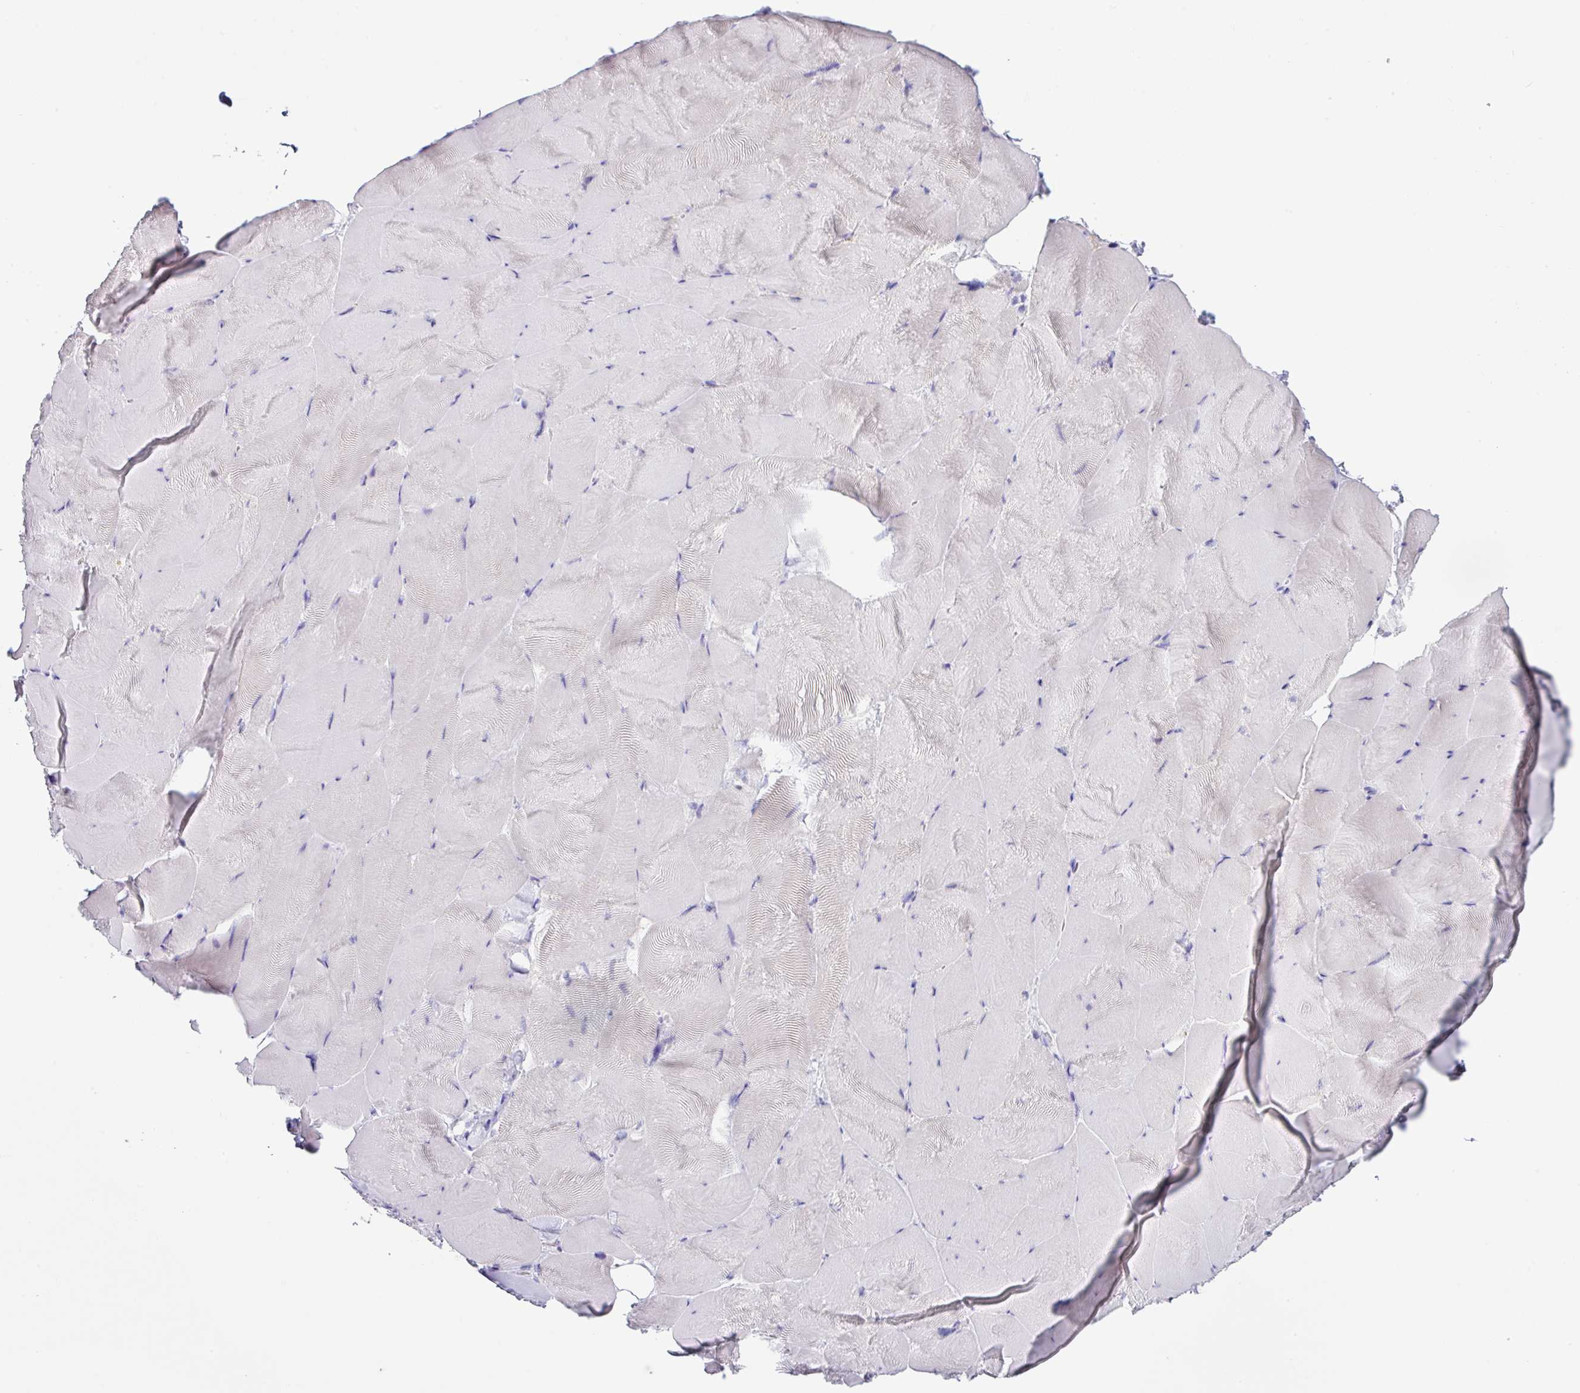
{"staining": {"intensity": "negative", "quantity": "none", "location": "none"}, "tissue": "skeletal muscle", "cell_type": "Myocytes", "image_type": "normal", "snomed": [{"axis": "morphology", "description": "Normal tissue, NOS"}, {"axis": "topography", "description": "Skeletal muscle"}], "caption": "This is an immunohistochemistry micrograph of normal skeletal muscle. There is no expression in myocytes.", "gene": "ZG16", "patient": {"sex": "female", "age": 64}}